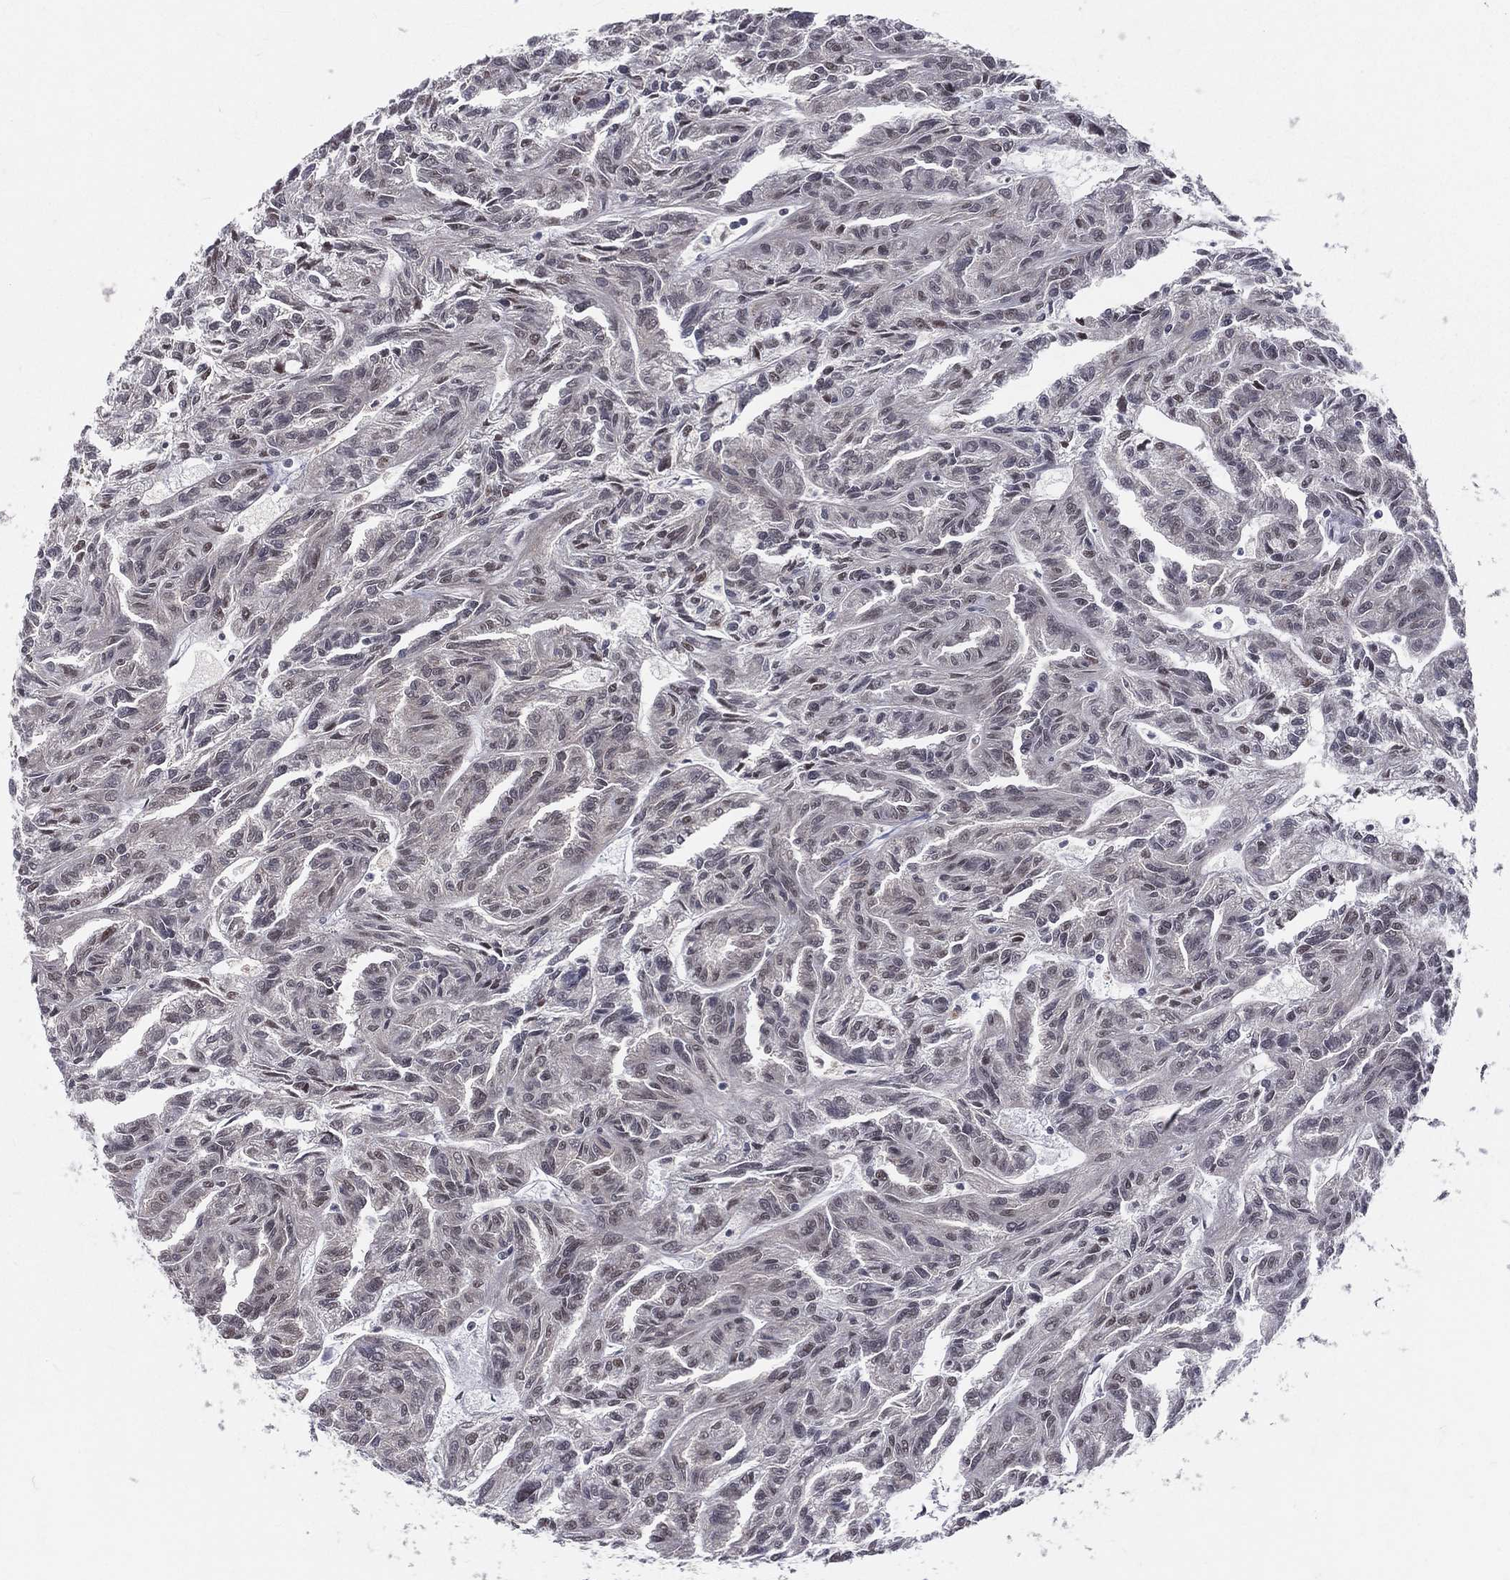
{"staining": {"intensity": "negative", "quantity": "none", "location": "none"}, "tissue": "renal cancer", "cell_type": "Tumor cells", "image_type": "cancer", "snomed": [{"axis": "morphology", "description": "Adenocarcinoma, NOS"}, {"axis": "topography", "description": "Kidney"}], "caption": "Human renal adenocarcinoma stained for a protein using immunohistochemistry (IHC) displays no staining in tumor cells.", "gene": "CDK7", "patient": {"sex": "male", "age": 79}}